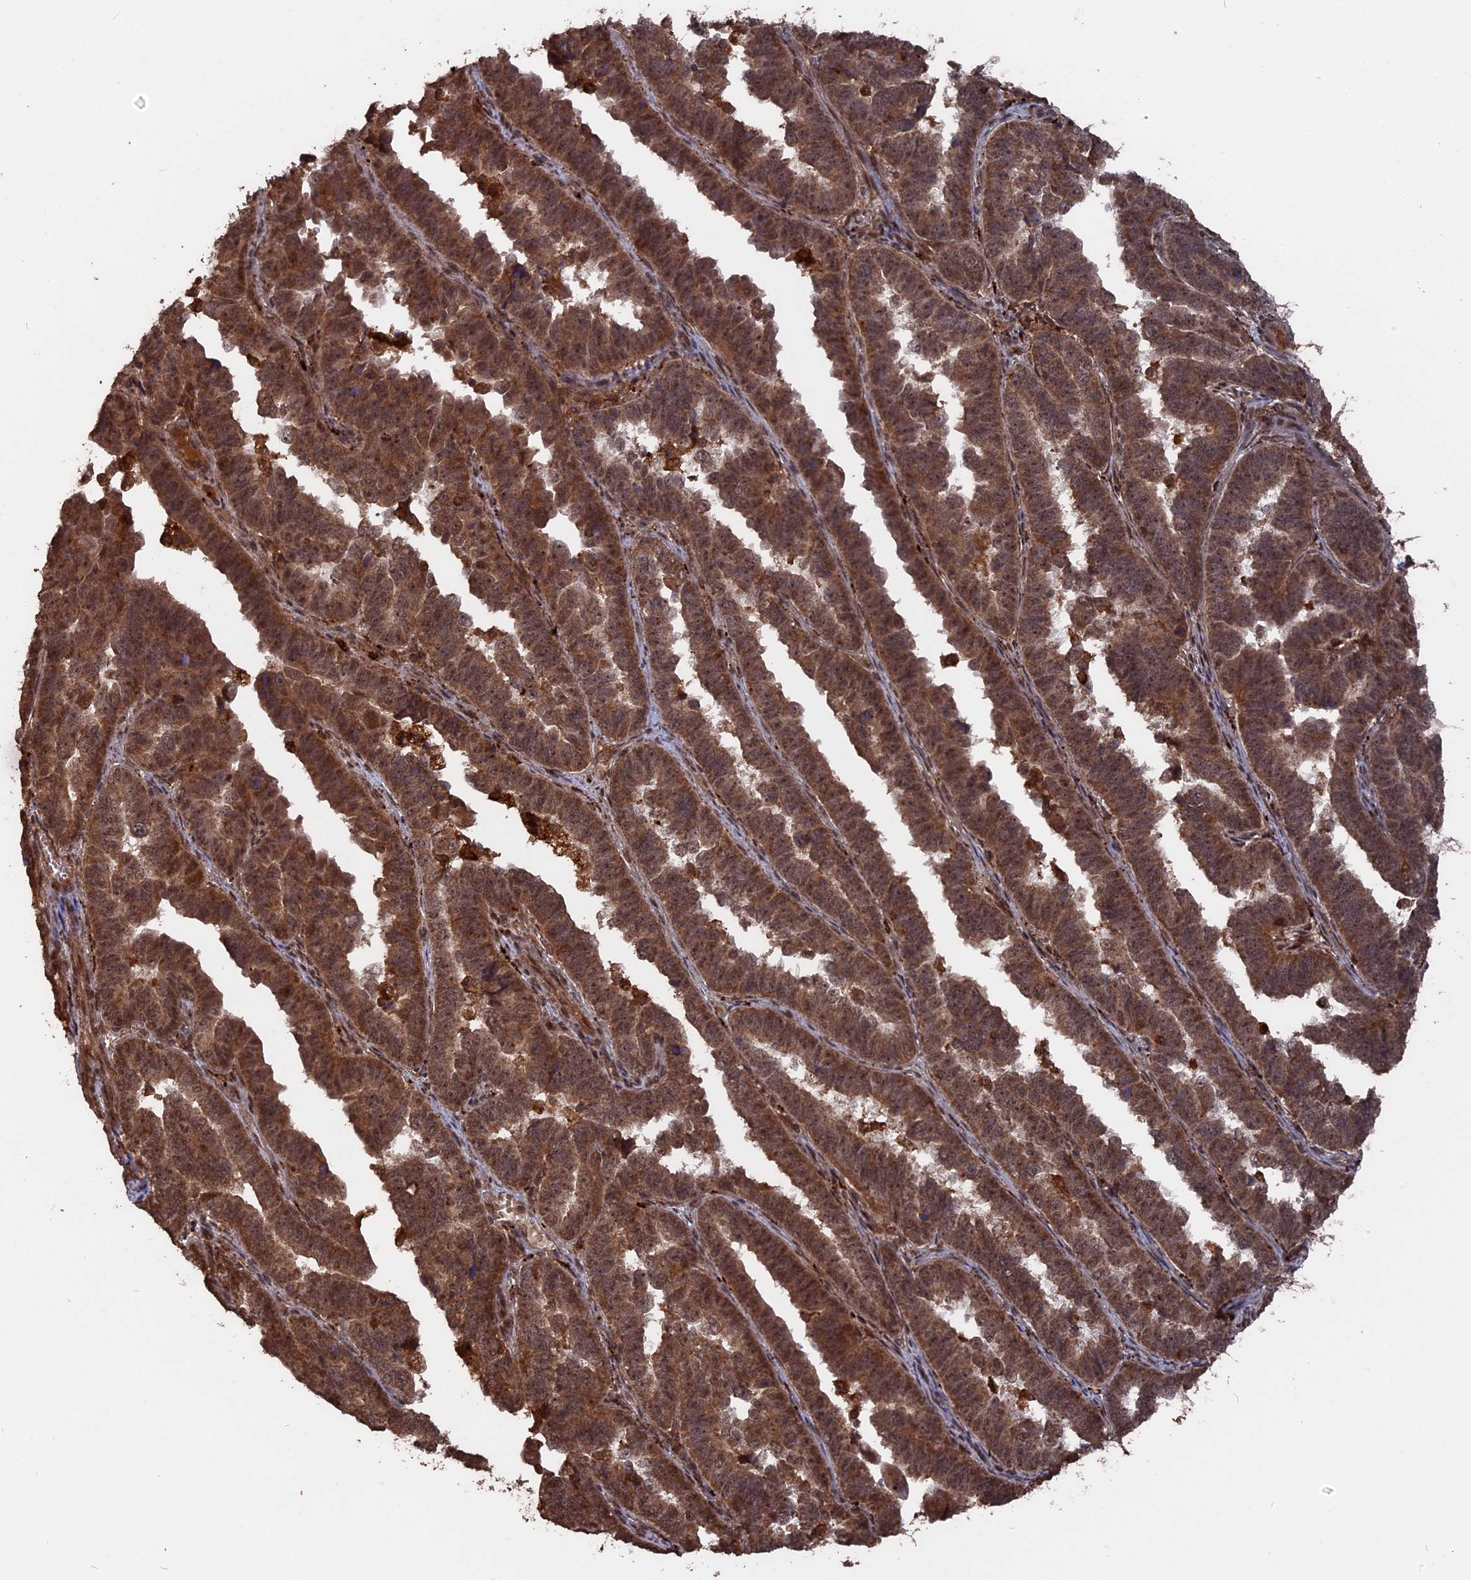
{"staining": {"intensity": "strong", "quantity": ">75%", "location": "cytoplasmic/membranous,nuclear"}, "tissue": "endometrial cancer", "cell_type": "Tumor cells", "image_type": "cancer", "snomed": [{"axis": "morphology", "description": "Adenocarcinoma, NOS"}, {"axis": "topography", "description": "Endometrium"}], "caption": "DAB immunohistochemical staining of human adenocarcinoma (endometrial) demonstrates strong cytoplasmic/membranous and nuclear protein expression in approximately >75% of tumor cells.", "gene": "TELO2", "patient": {"sex": "female", "age": 75}}